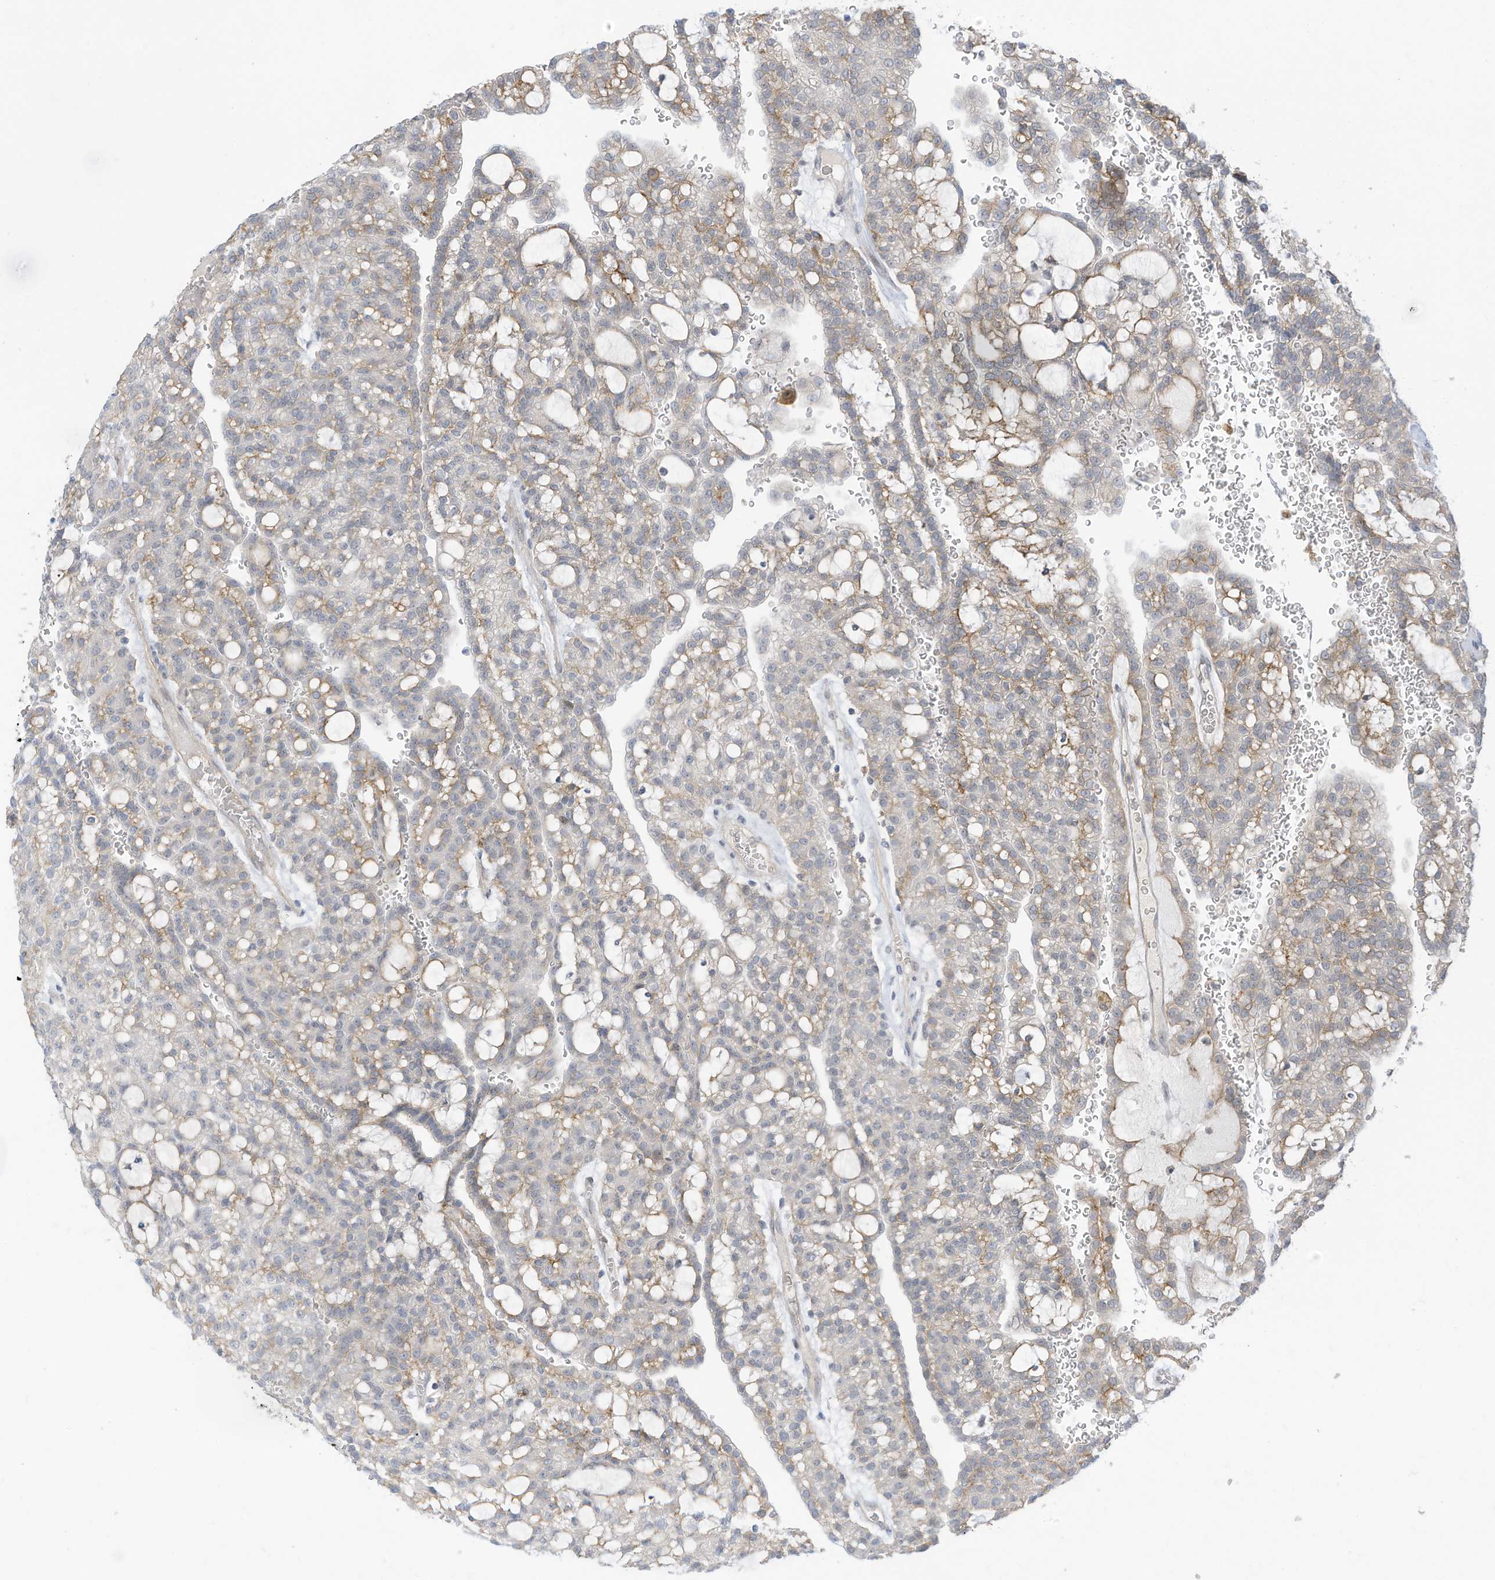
{"staining": {"intensity": "weak", "quantity": "25%-75%", "location": "cytoplasmic/membranous"}, "tissue": "renal cancer", "cell_type": "Tumor cells", "image_type": "cancer", "snomed": [{"axis": "morphology", "description": "Adenocarcinoma, NOS"}, {"axis": "topography", "description": "Kidney"}], "caption": "A brown stain highlights weak cytoplasmic/membranous expression of a protein in human renal cancer (adenocarcinoma) tumor cells.", "gene": "SLC1A5", "patient": {"sex": "male", "age": 63}}